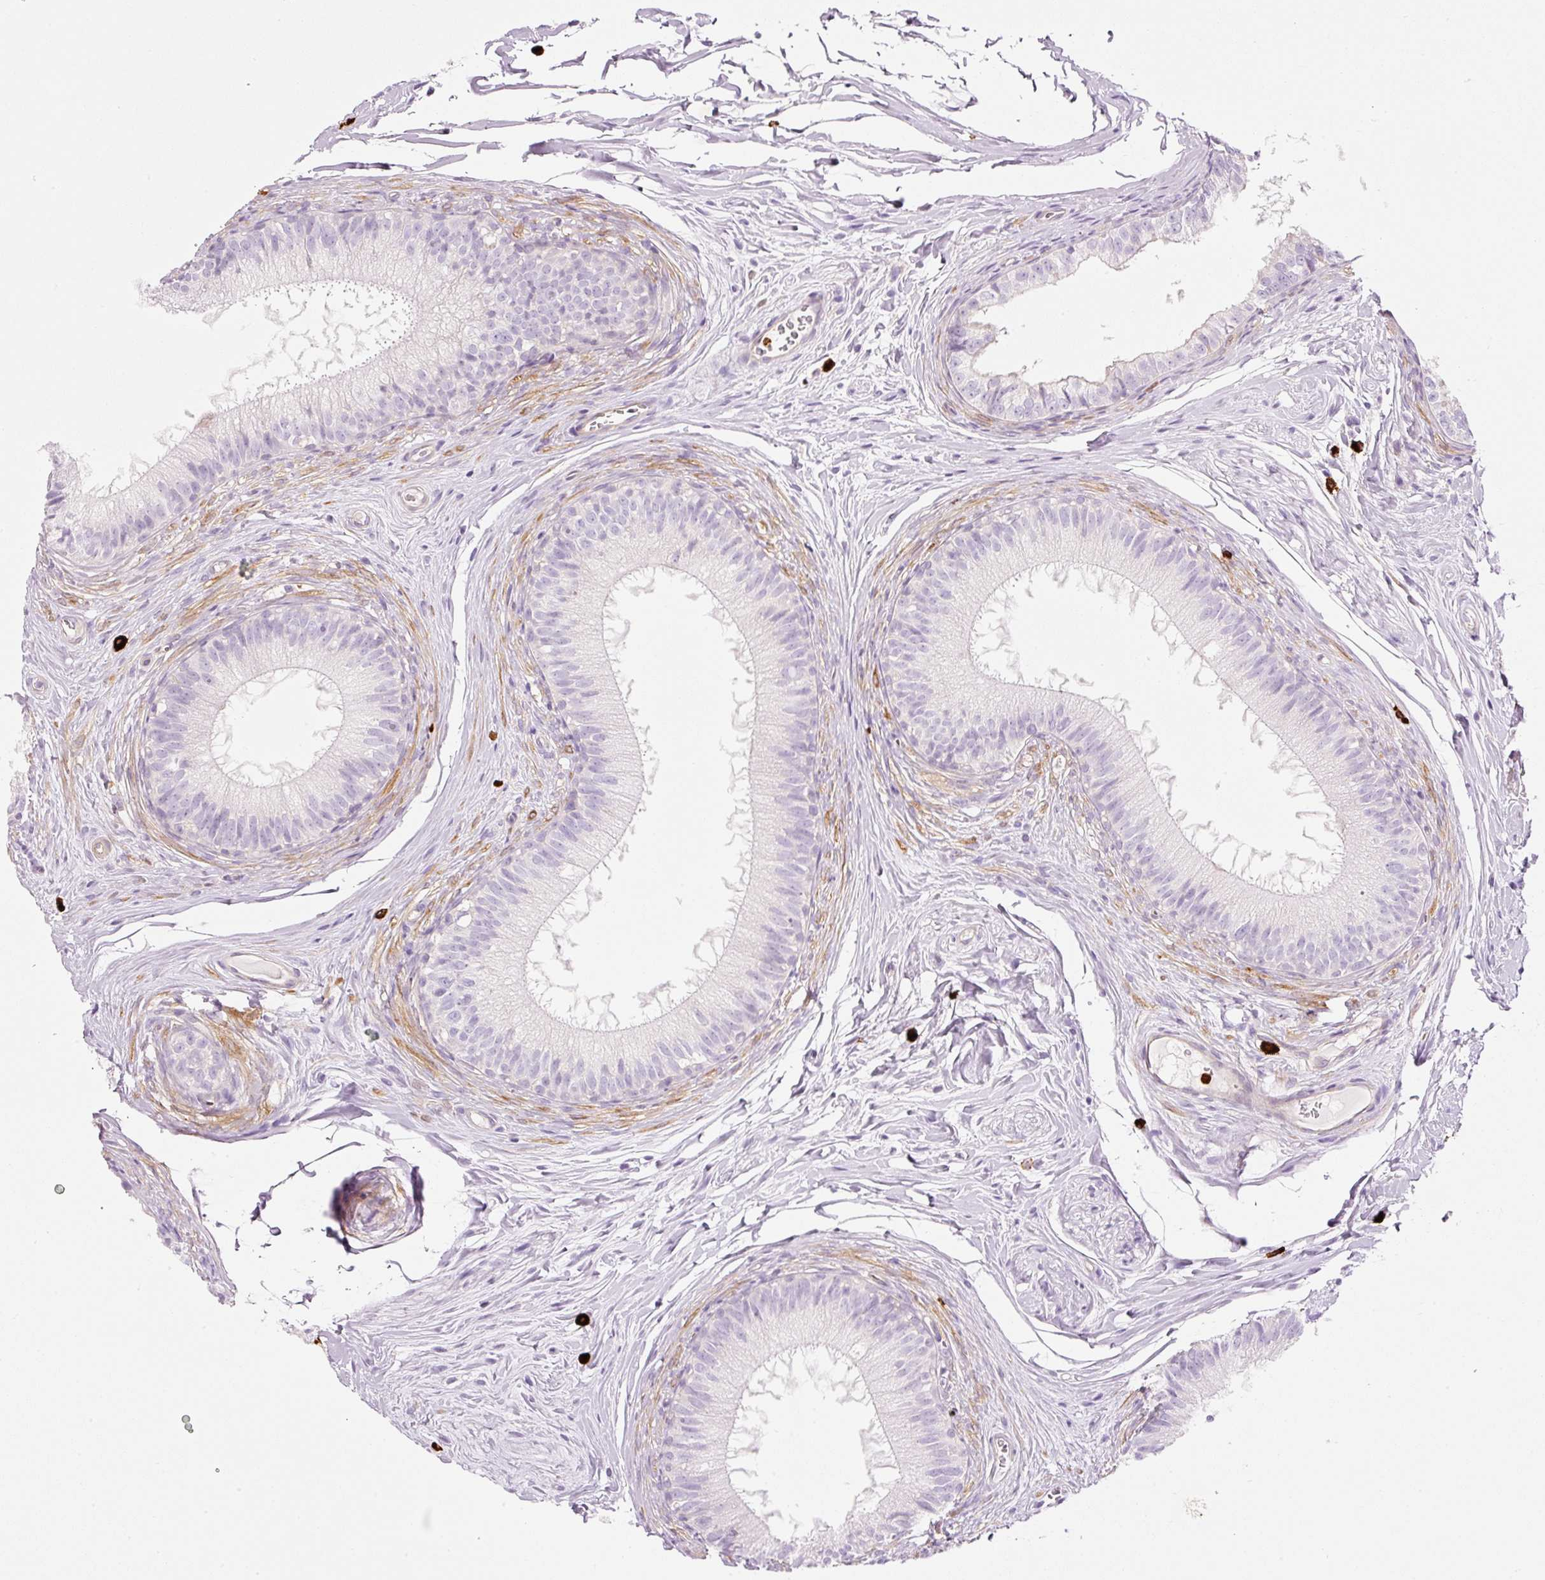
{"staining": {"intensity": "negative", "quantity": "none", "location": "none"}, "tissue": "epididymis", "cell_type": "Glandular cells", "image_type": "normal", "snomed": [{"axis": "morphology", "description": "Normal tissue, NOS"}, {"axis": "topography", "description": "Epididymis"}], "caption": "Glandular cells are negative for protein expression in benign human epididymis. (Immunohistochemistry, brightfield microscopy, high magnification).", "gene": "MAP3K3", "patient": {"sex": "male", "age": 25}}